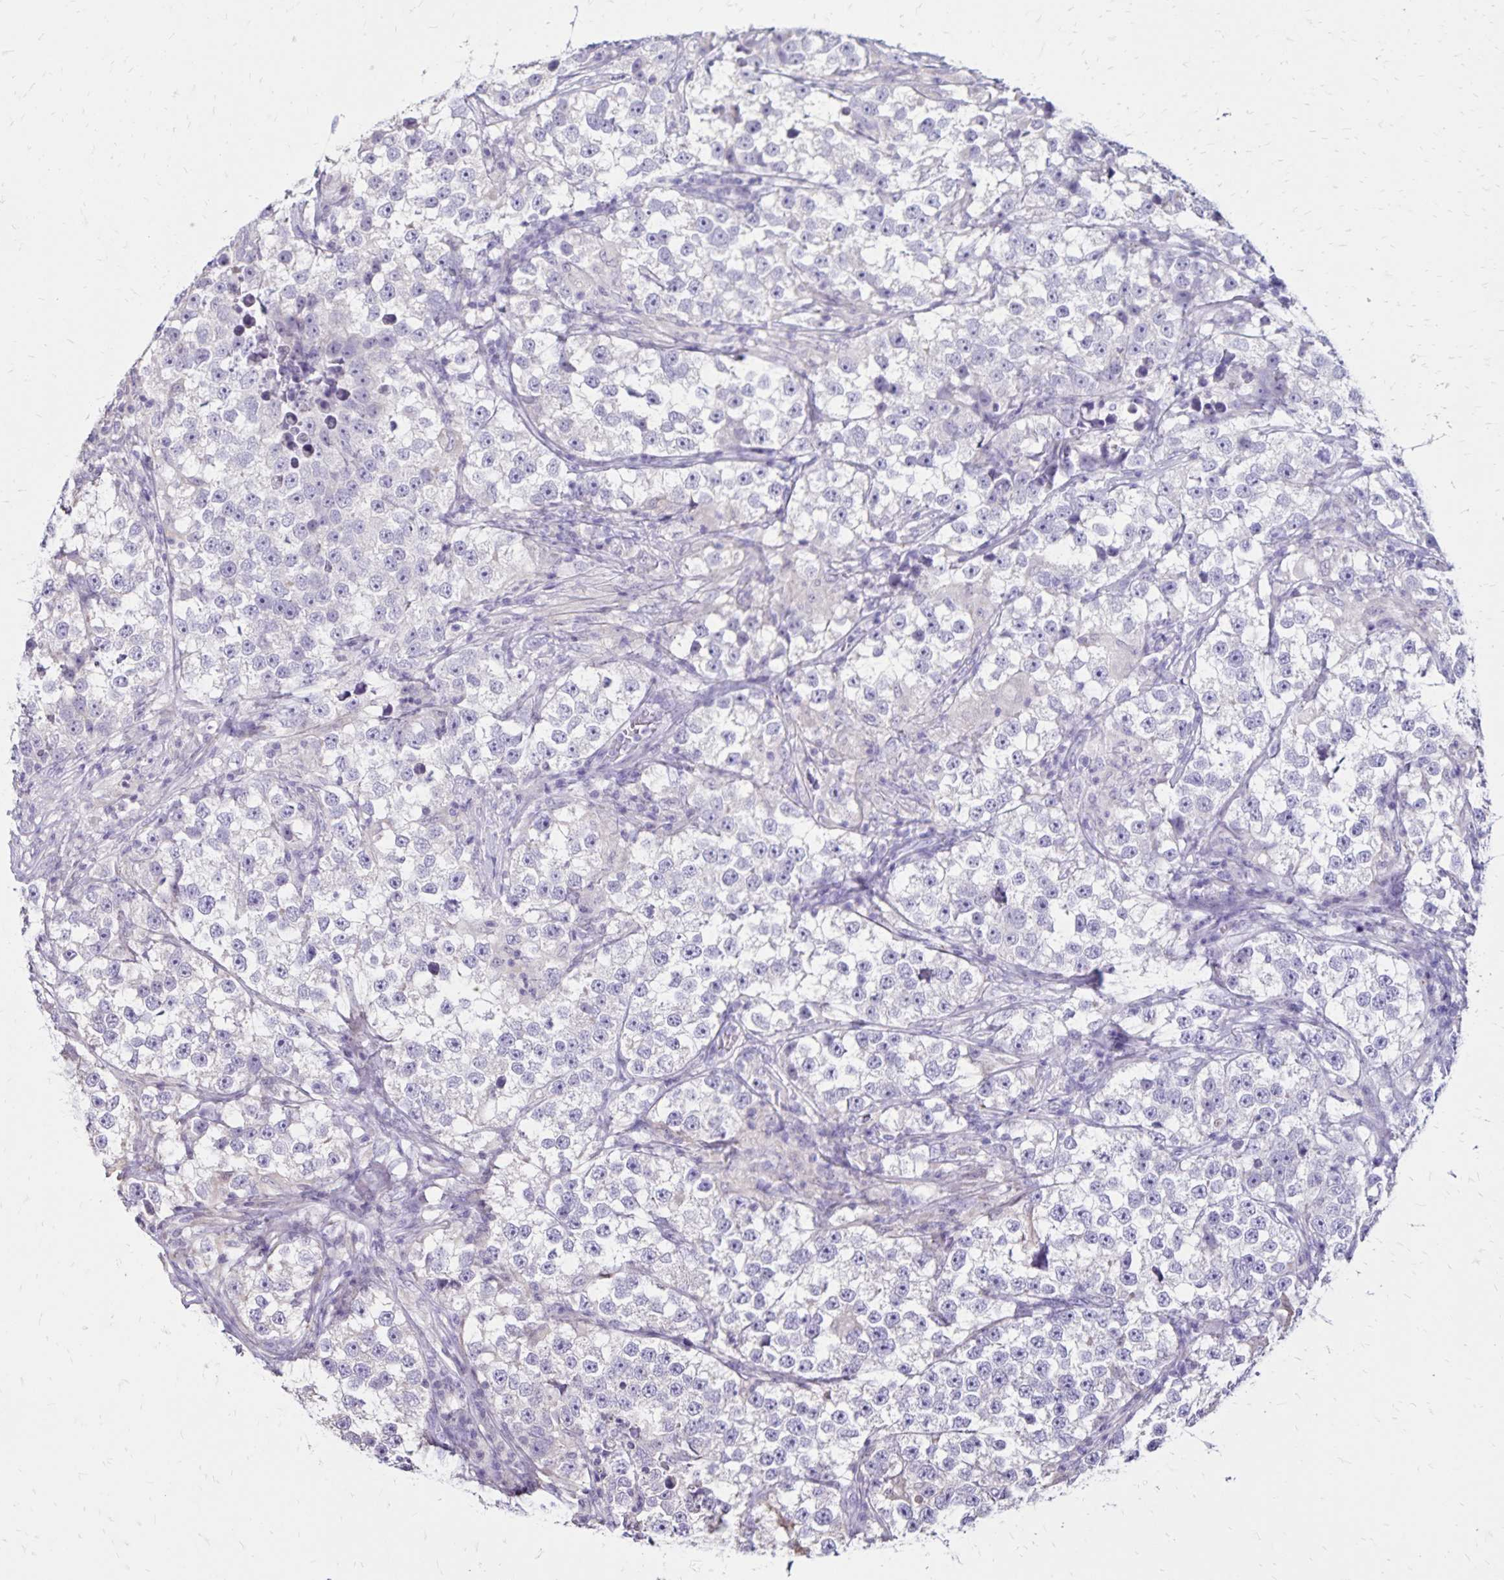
{"staining": {"intensity": "negative", "quantity": "none", "location": "none"}, "tissue": "testis cancer", "cell_type": "Tumor cells", "image_type": "cancer", "snomed": [{"axis": "morphology", "description": "Seminoma, NOS"}, {"axis": "topography", "description": "Testis"}], "caption": "Tumor cells show no significant positivity in seminoma (testis).", "gene": "SH3GL3", "patient": {"sex": "male", "age": 46}}